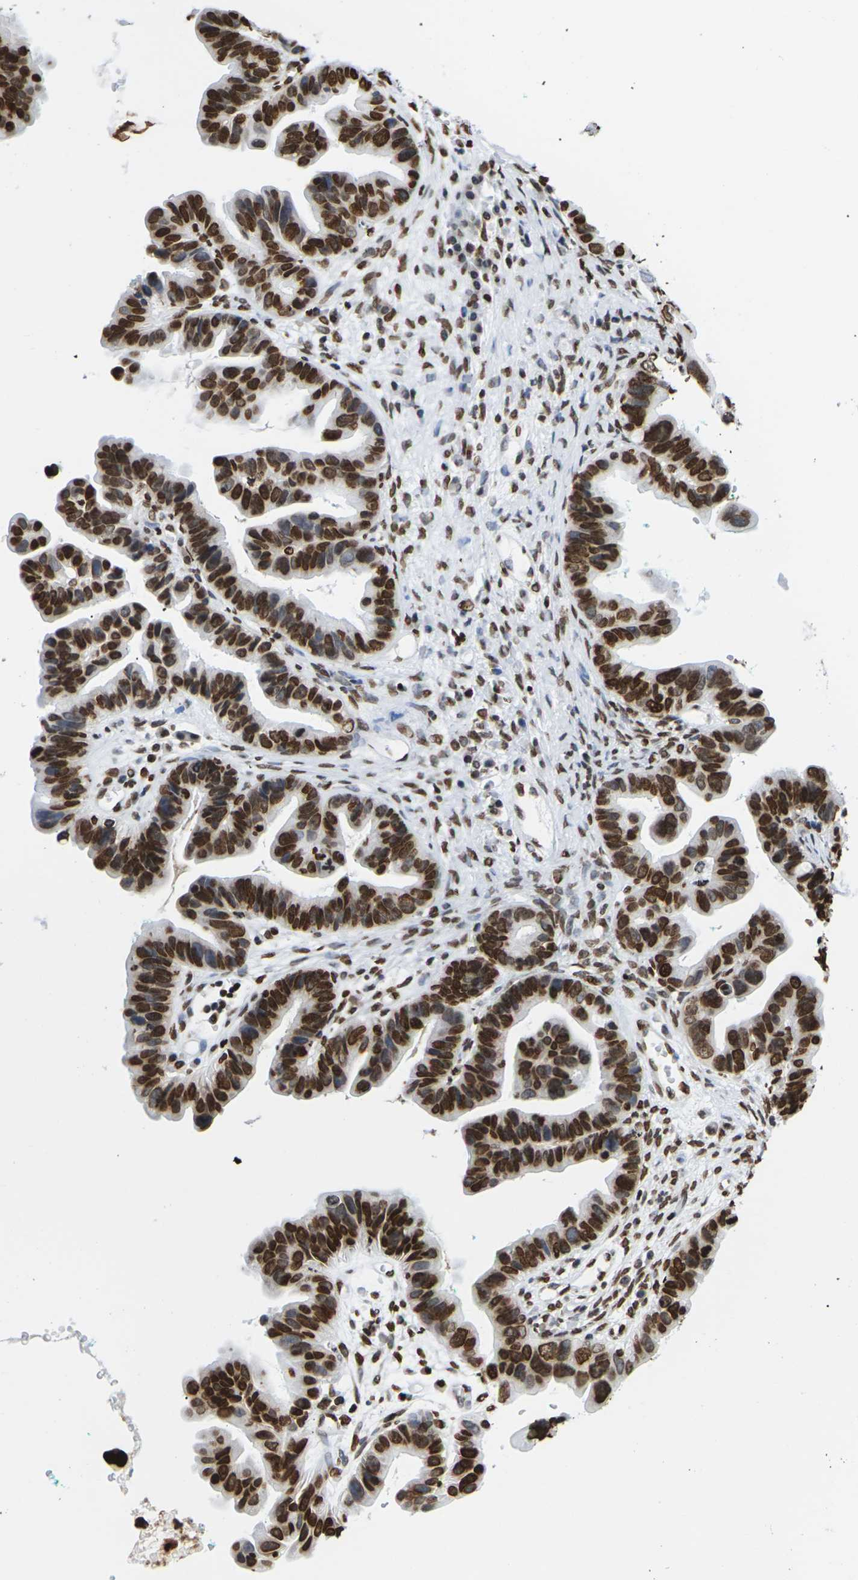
{"staining": {"intensity": "strong", "quantity": ">75%", "location": "cytoplasmic/membranous,nuclear"}, "tissue": "ovarian cancer", "cell_type": "Tumor cells", "image_type": "cancer", "snomed": [{"axis": "morphology", "description": "Cystadenocarcinoma, serous, NOS"}, {"axis": "topography", "description": "Ovary"}], "caption": "Human ovarian cancer stained for a protein (brown) displays strong cytoplasmic/membranous and nuclear positive expression in approximately >75% of tumor cells.", "gene": "H2AC21", "patient": {"sex": "female", "age": 56}}